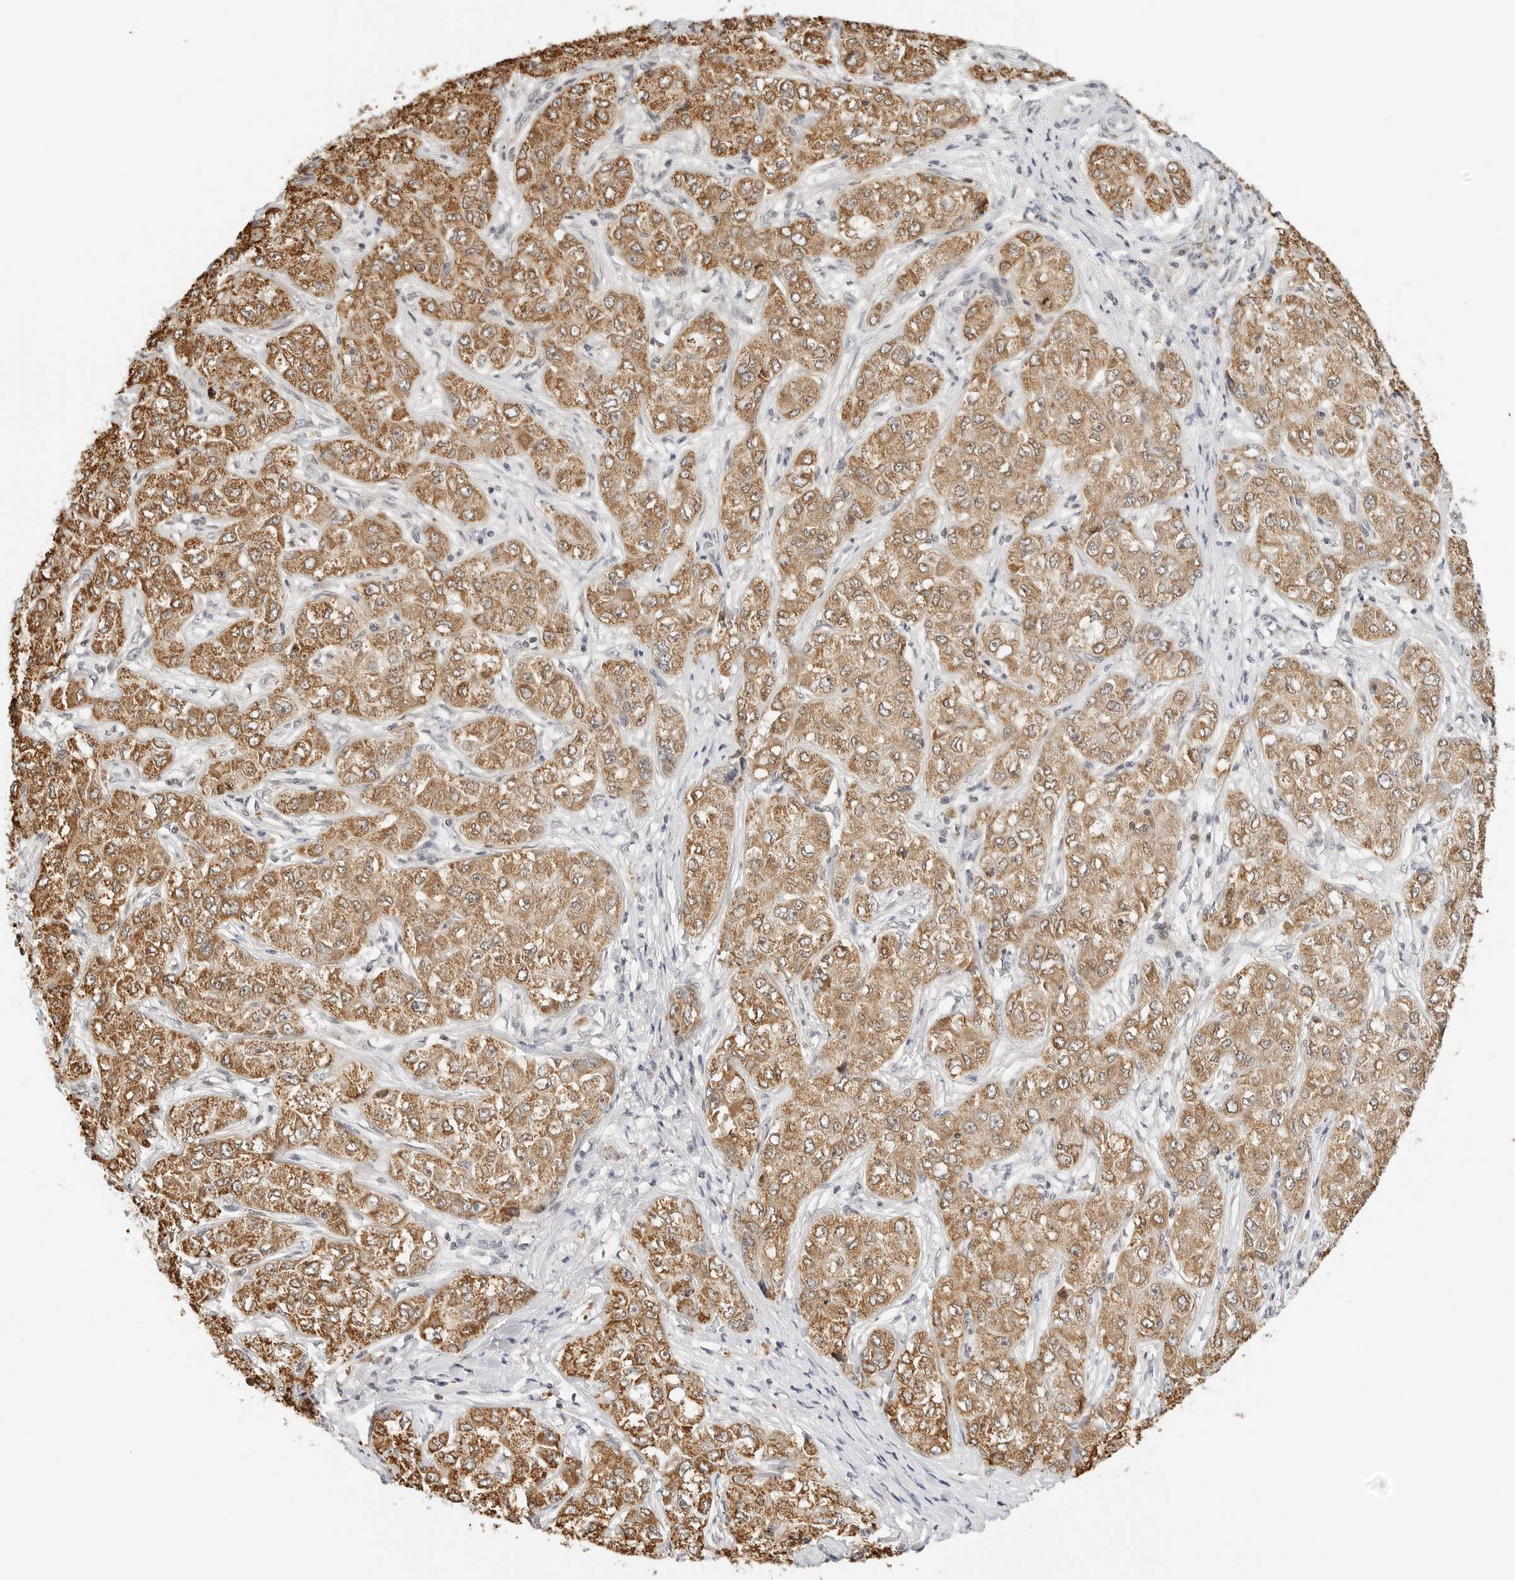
{"staining": {"intensity": "moderate", "quantity": ">75%", "location": "cytoplasmic/membranous"}, "tissue": "liver cancer", "cell_type": "Tumor cells", "image_type": "cancer", "snomed": [{"axis": "morphology", "description": "Carcinoma, Hepatocellular, NOS"}, {"axis": "topography", "description": "Liver"}], "caption": "This photomicrograph displays IHC staining of liver cancer (hepatocellular carcinoma), with medium moderate cytoplasmic/membranous positivity in about >75% of tumor cells.", "gene": "ATL1", "patient": {"sex": "male", "age": 80}}